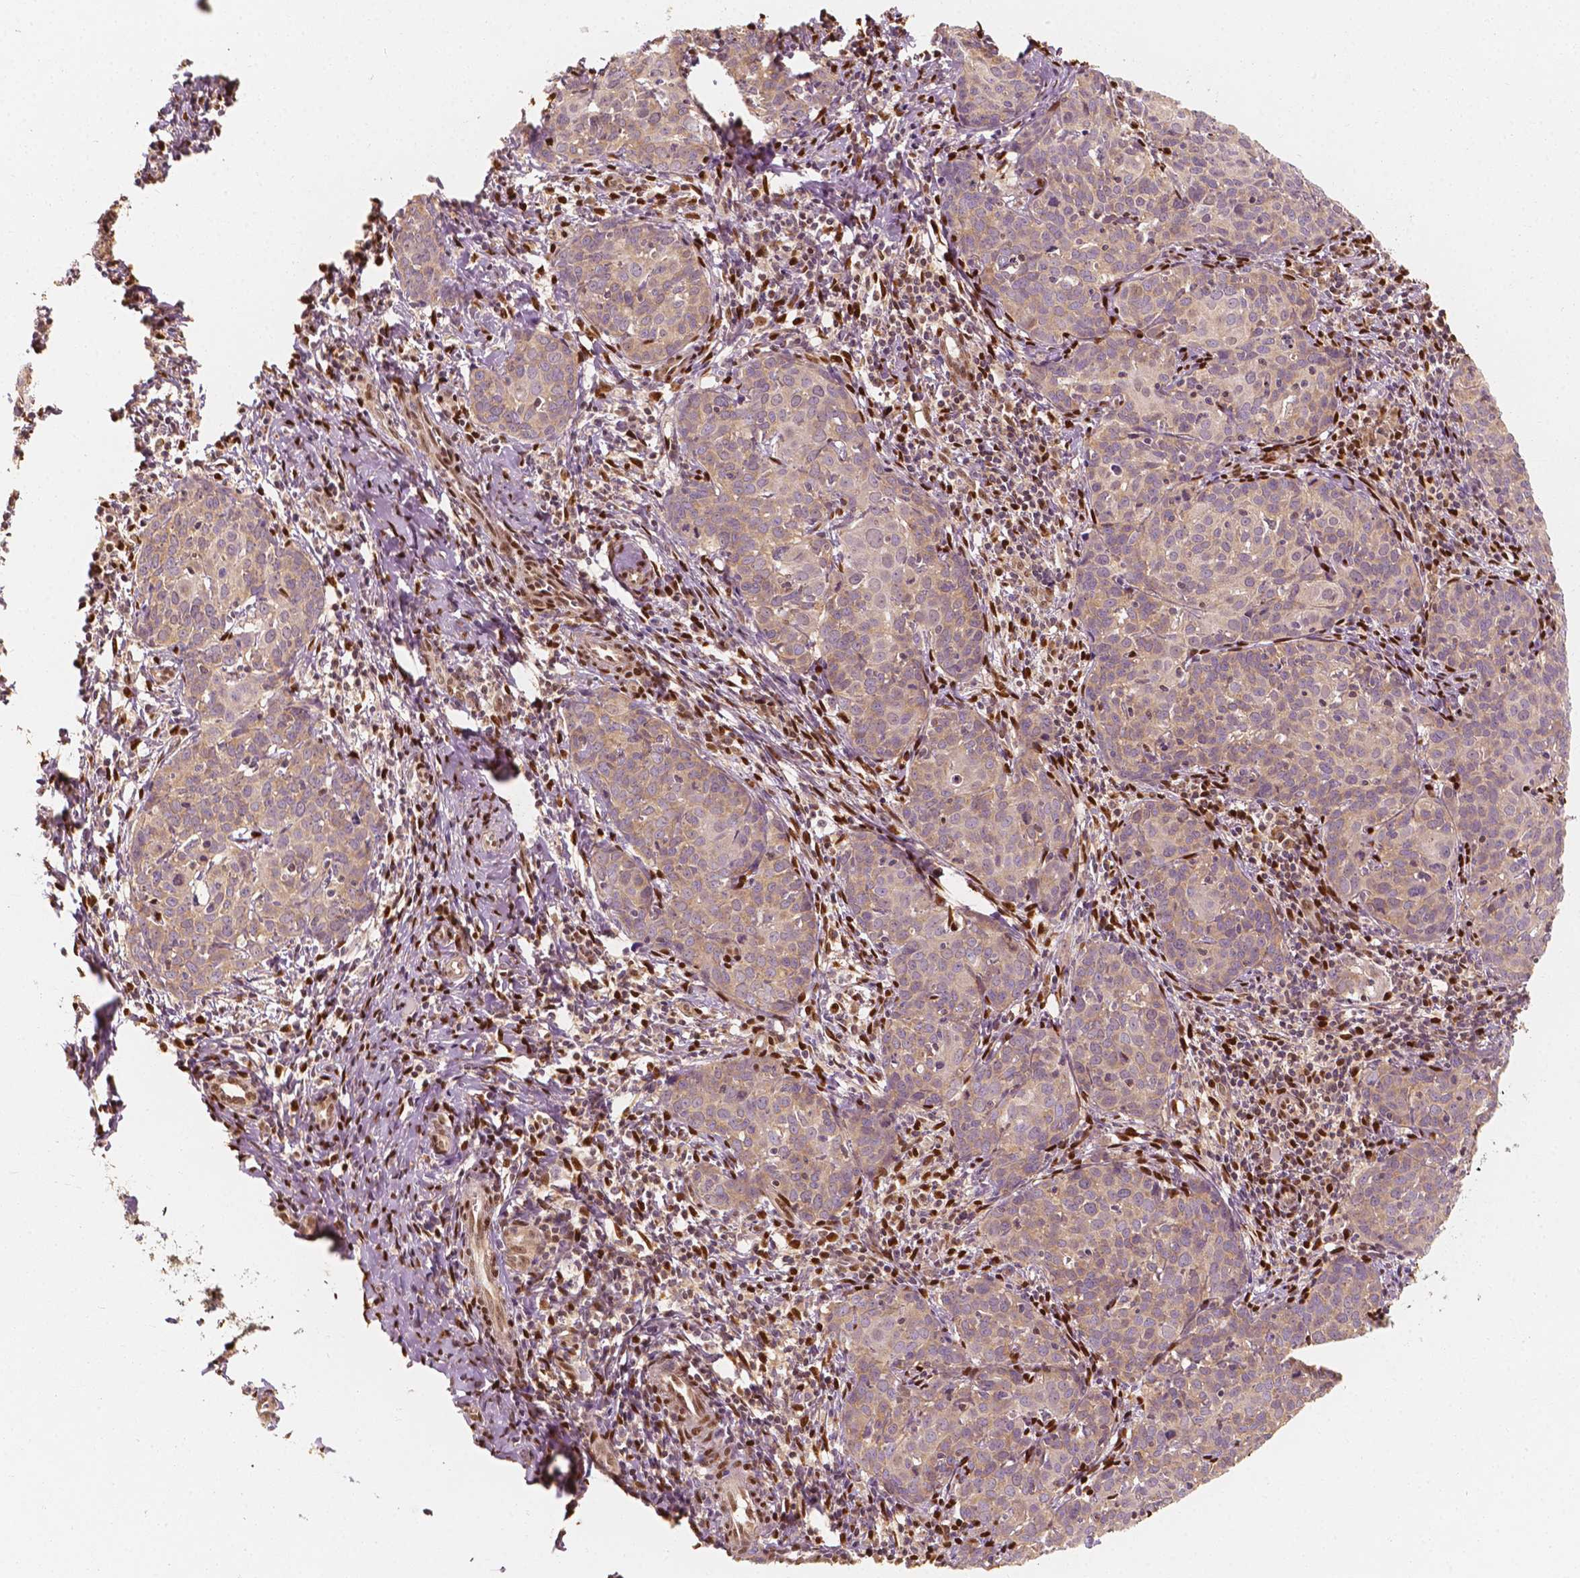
{"staining": {"intensity": "moderate", "quantity": "<25%", "location": "nuclear"}, "tissue": "cervical cancer", "cell_type": "Tumor cells", "image_type": "cancer", "snomed": [{"axis": "morphology", "description": "Squamous cell carcinoma, NOS"}, {"axis": "topography", "description": "Cervix"}], "caption": "Moderate nuclear positivity is seen in approximately <25% of tumor cells in cervical squamous cell carcinoma.", "gene": "TBC1D17", "patient": {"sex": "female", "age": 62}}